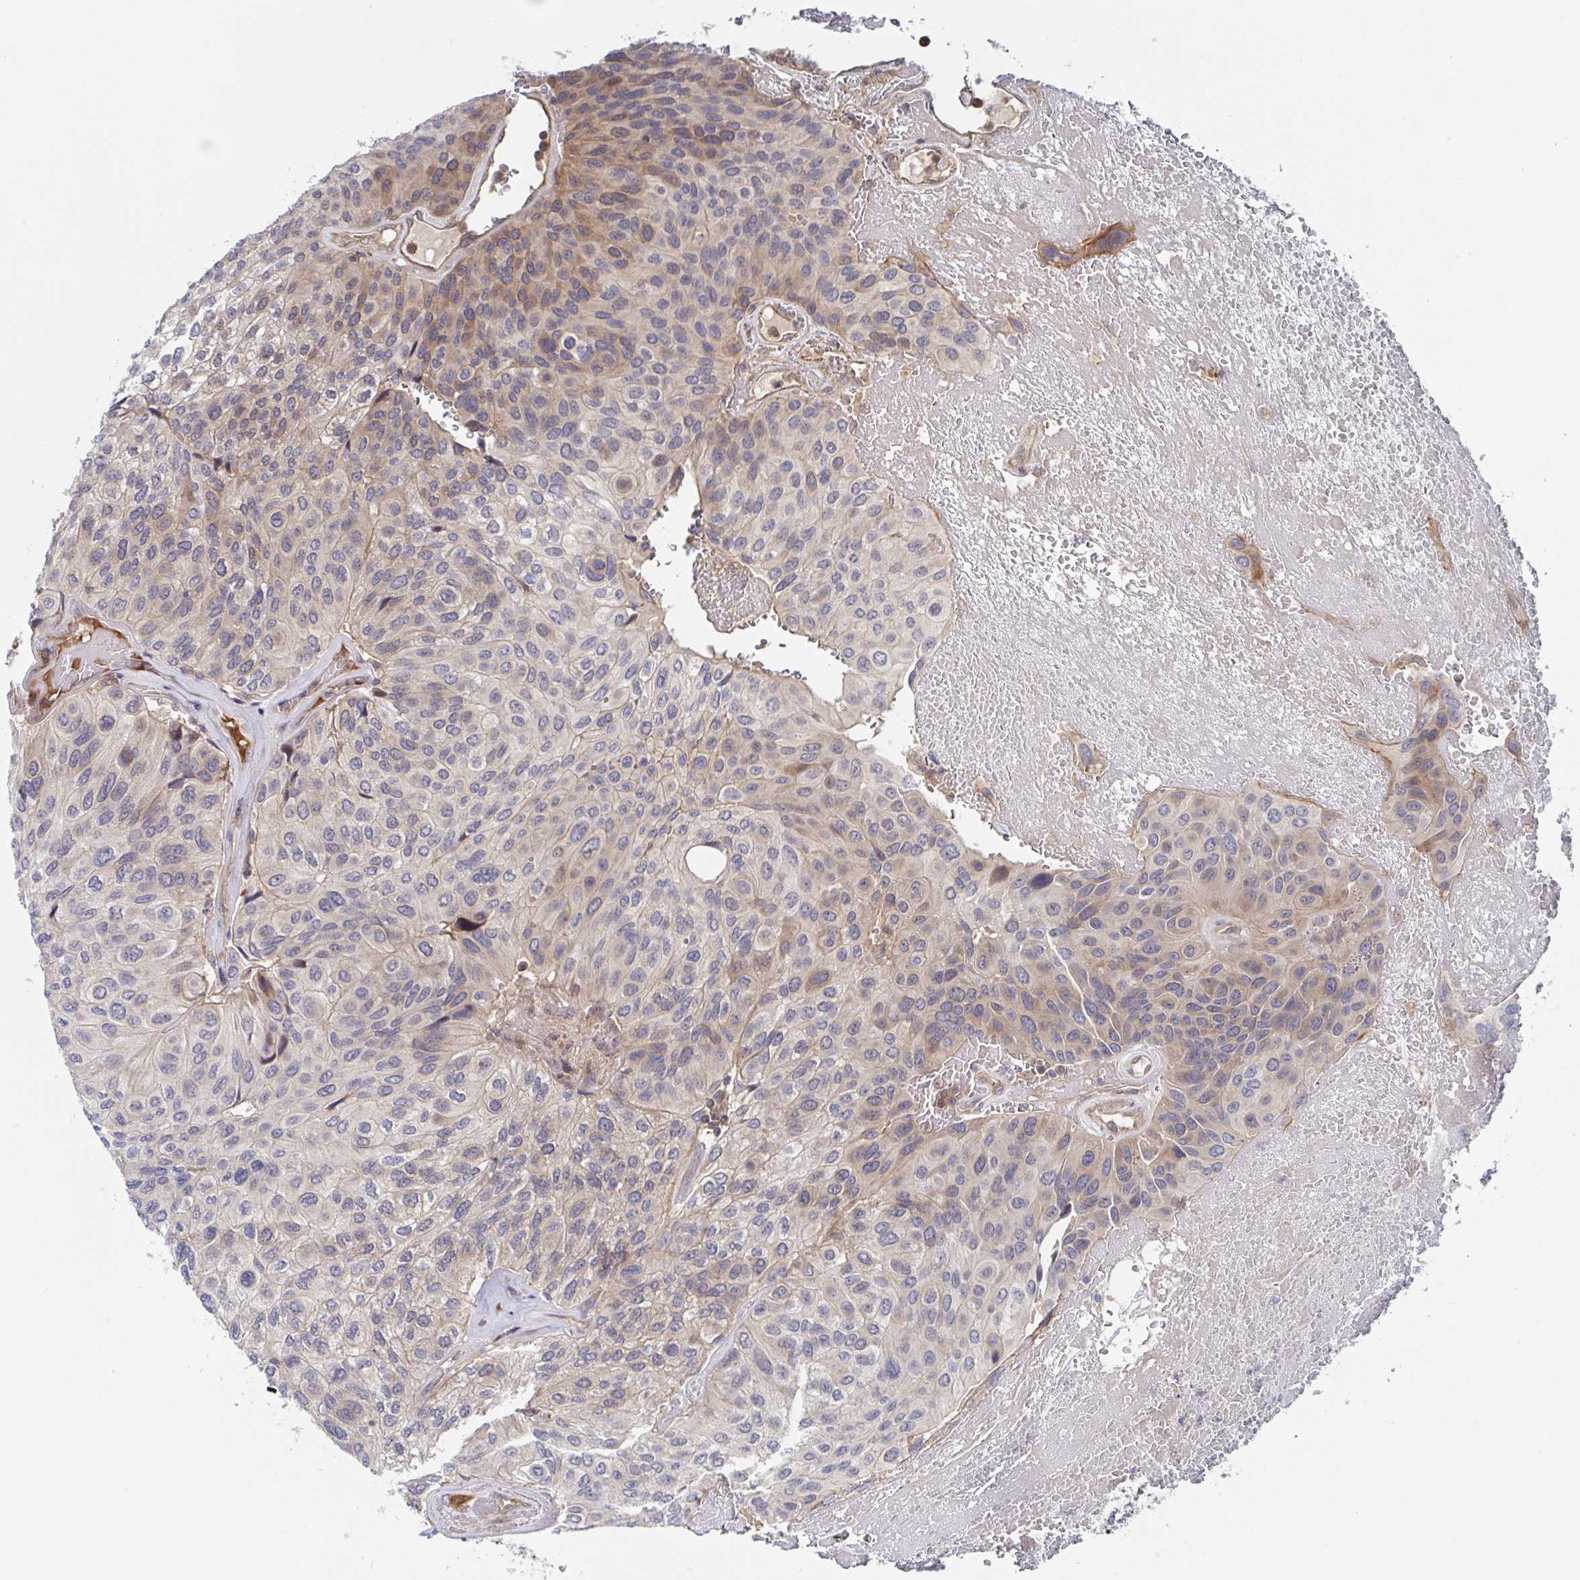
{"staining": {"intensity": "moderate", "quantity": "<25%", "location": "cytoplasmic/membranous"}, "tissue": "urothelial cancer", "cell_type": "Tumor cells", "image_type": "cancer", "snomed": [{"axis": "morphology", "description": "Urothelial carcinoma, High grade"}, {"axis": "topography", "description": "Urinary bladder"}], "caption": "This micrograph exhibits IHC staining of urothelial carcinoma (high-grade), with low moderate cytoplasmic/membranous expression in approximately <25% of tumor cells.", "gene": "DHRS12", "patient": {"sex": "male", "age": 66}}